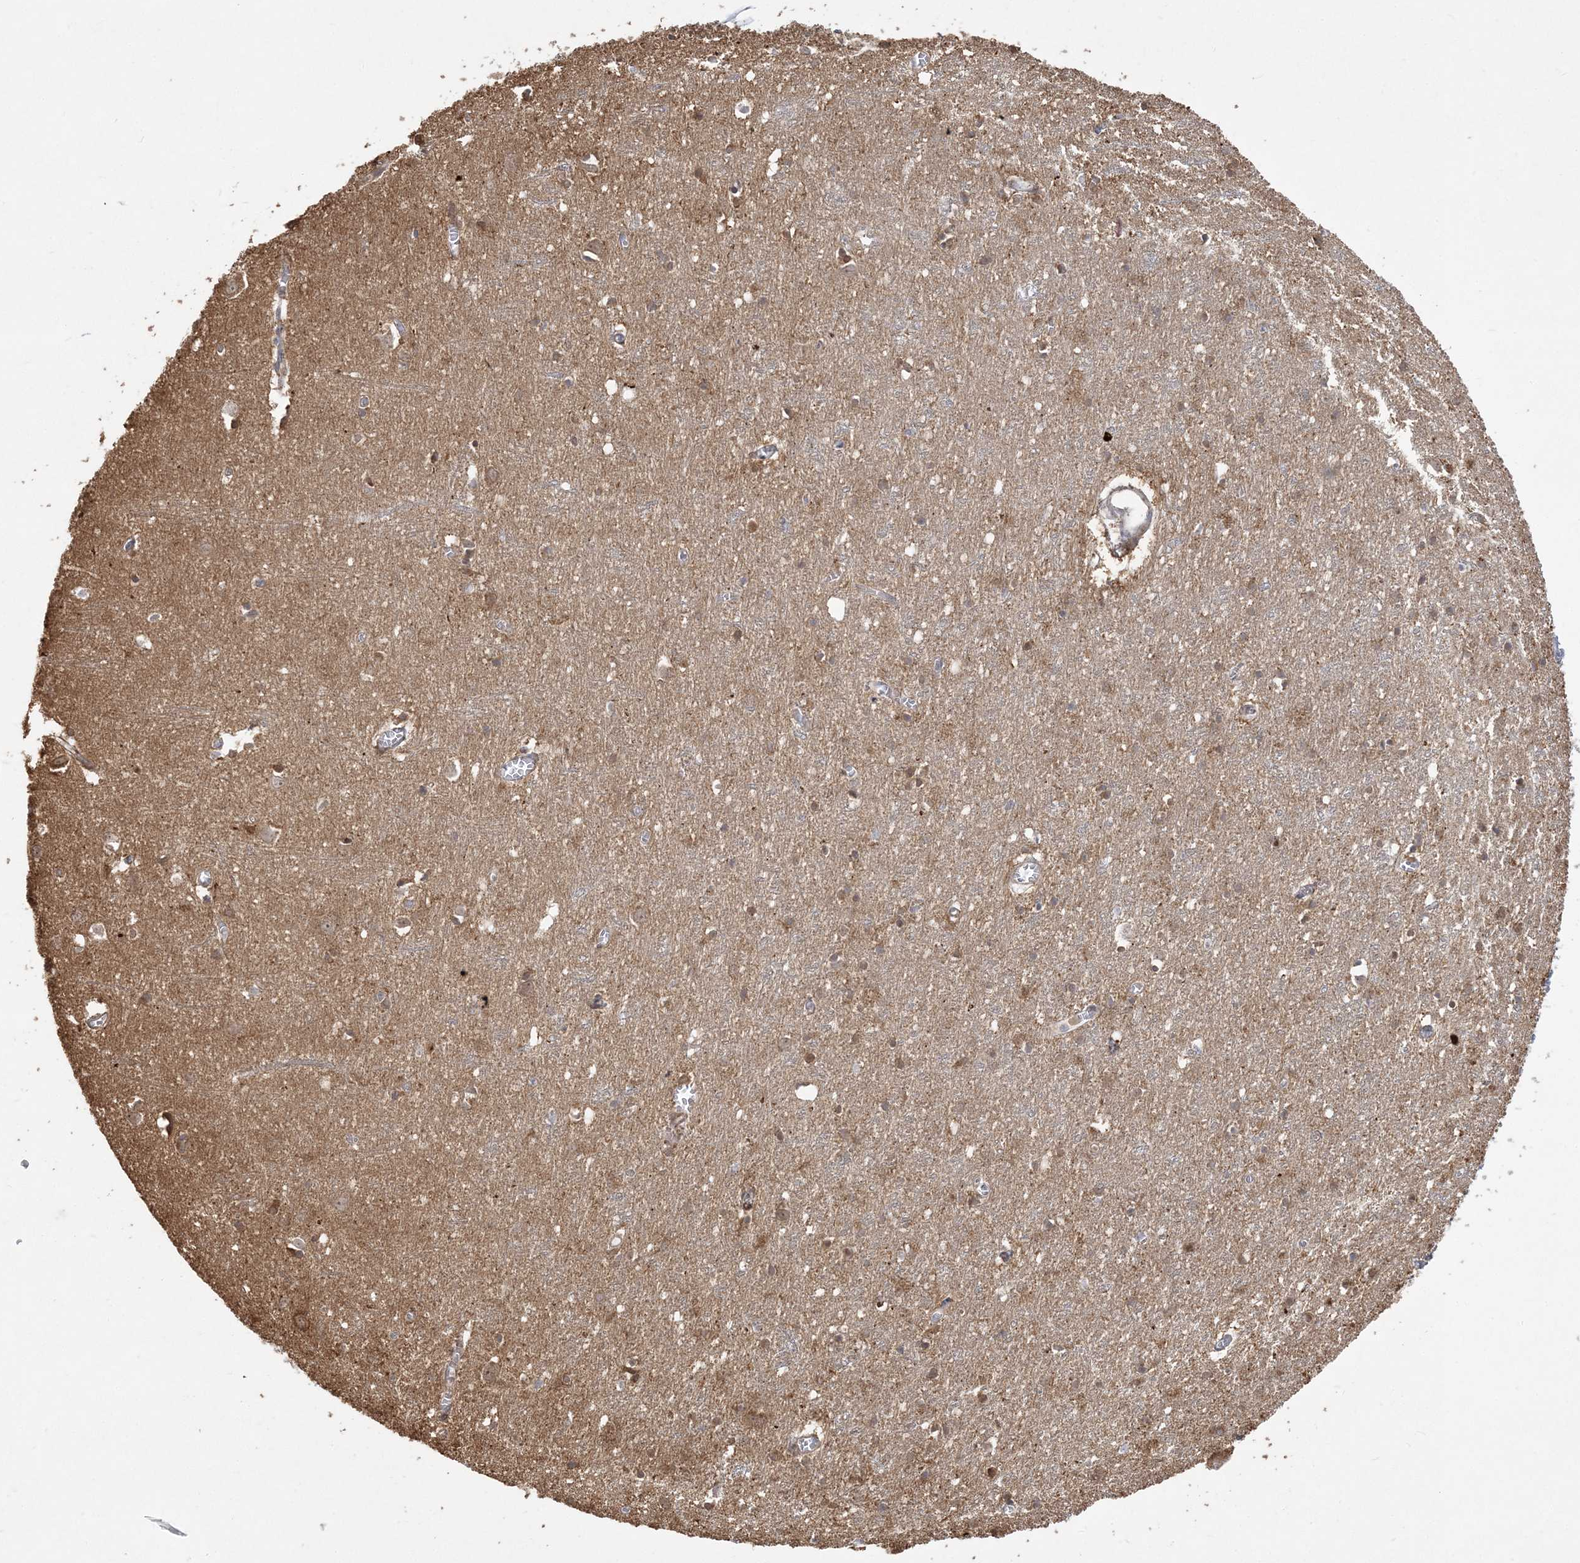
{"staining": {"intensity": "weak", "quantity": ">75%", "location": "cytoplasmic/membranous"}, "tissue": "cerebral cortex", "cell_type": "Endothelial cells", "image_type": "normal", "snomed": [{"axis": "morphology", "description": "Normal tissue, NOS"}, {"axis": "topography", "description": "Cerebral cortex"}], "caption": "Unremarkable cerebral cortex displays weak cytoplasmic/membranous staining in approximately >75% of endothelial cells, visualized by immunohistochemistry. (Stains: DAB (3,3'-diaminobenzidine) in brown, nuclei in blue, Microscopy: brightfield microscopy at high magnification).", "gene": "ZC3H6", "patient": {"sex": "female", "age": 64}}